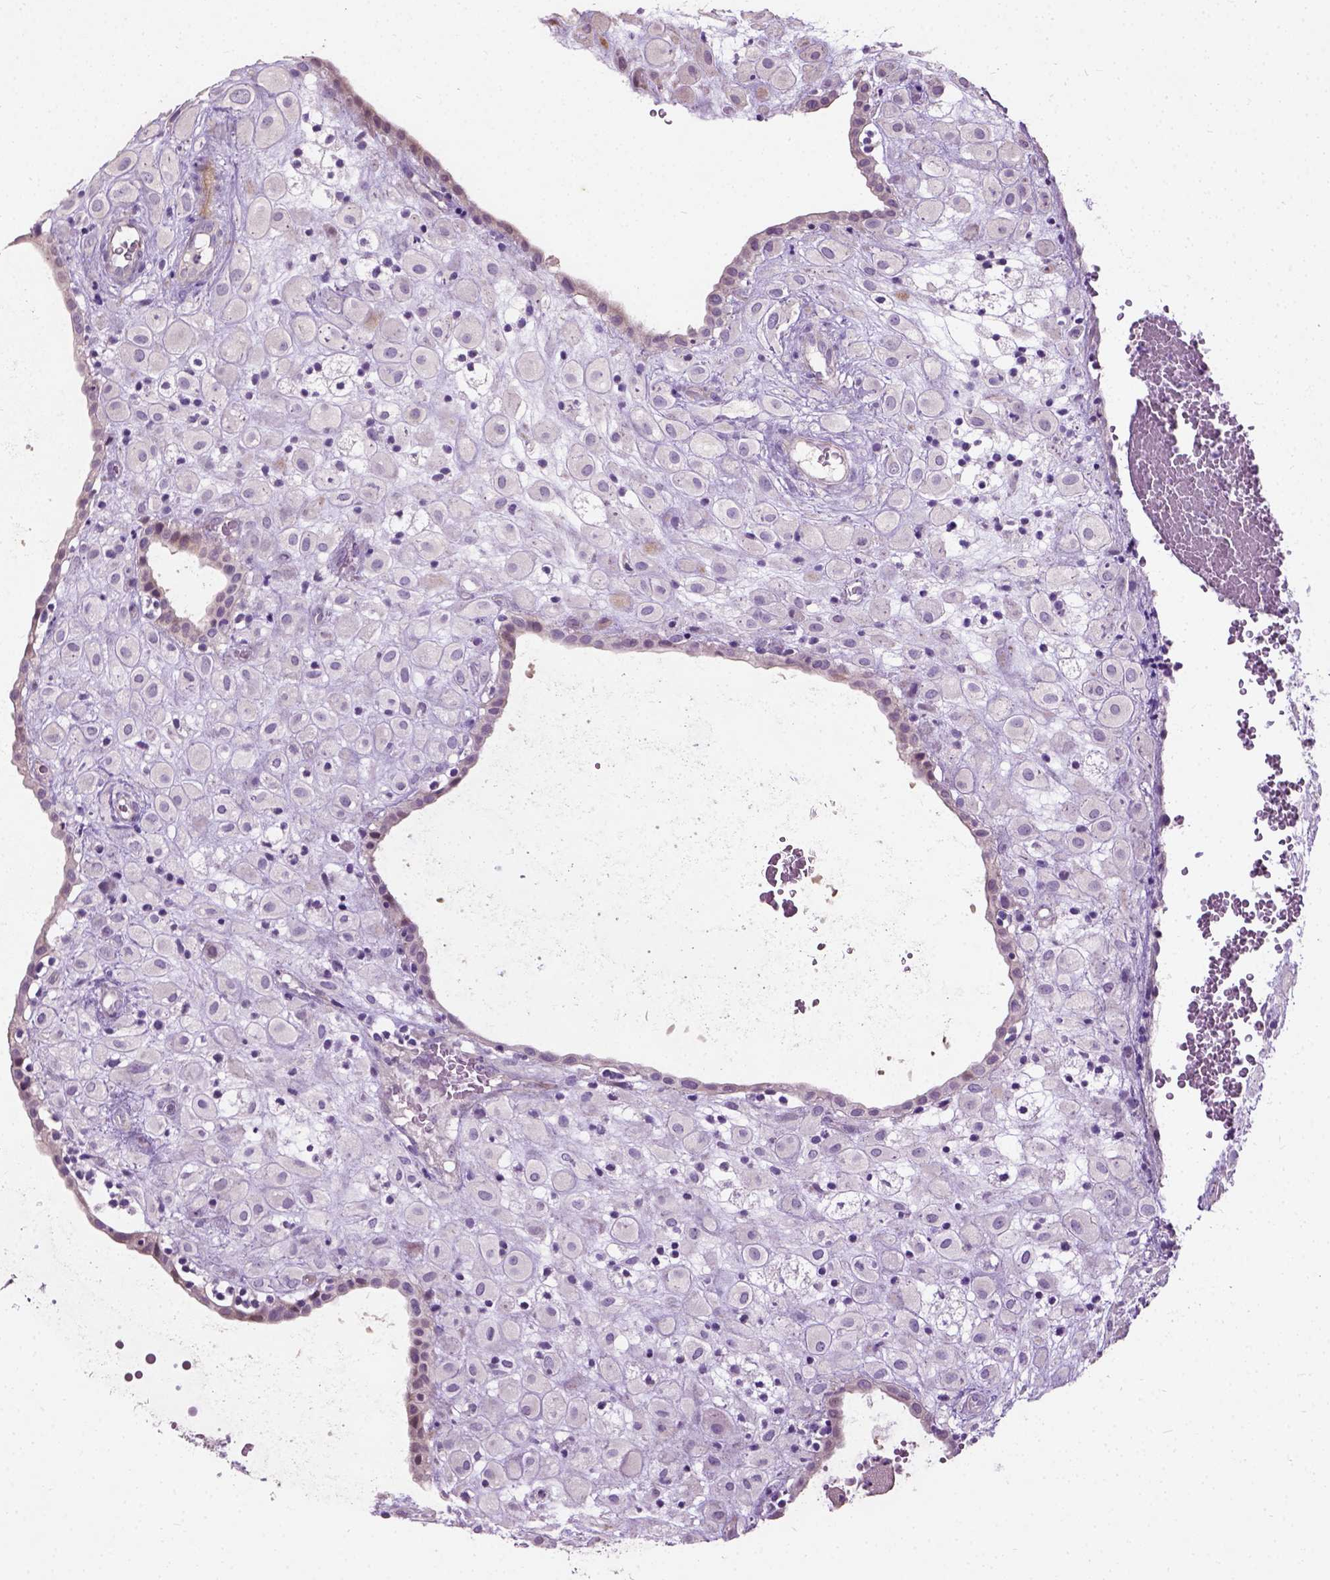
{"staining": {"intensity": "negative", "quantity": "none", "location": "none"}, "tissue": "placenta", "cell_type": "Decidual cells", "image_type": "normal", "snomed": [{"axis": "morphology", "description": "Normal tissue, NOS"}, {"axis": "topography", "description": "Placenta"}], "caption": "Decidual cells are negative for brown protein staining in normal placenta. (DAB (3,3'-diaminobenzidine) immunohistochemistry (IHC) visualized using brightfield microscopy, high magnification).", "gene": "PKP3", "patient": {"sex": "female", "age": 24}}